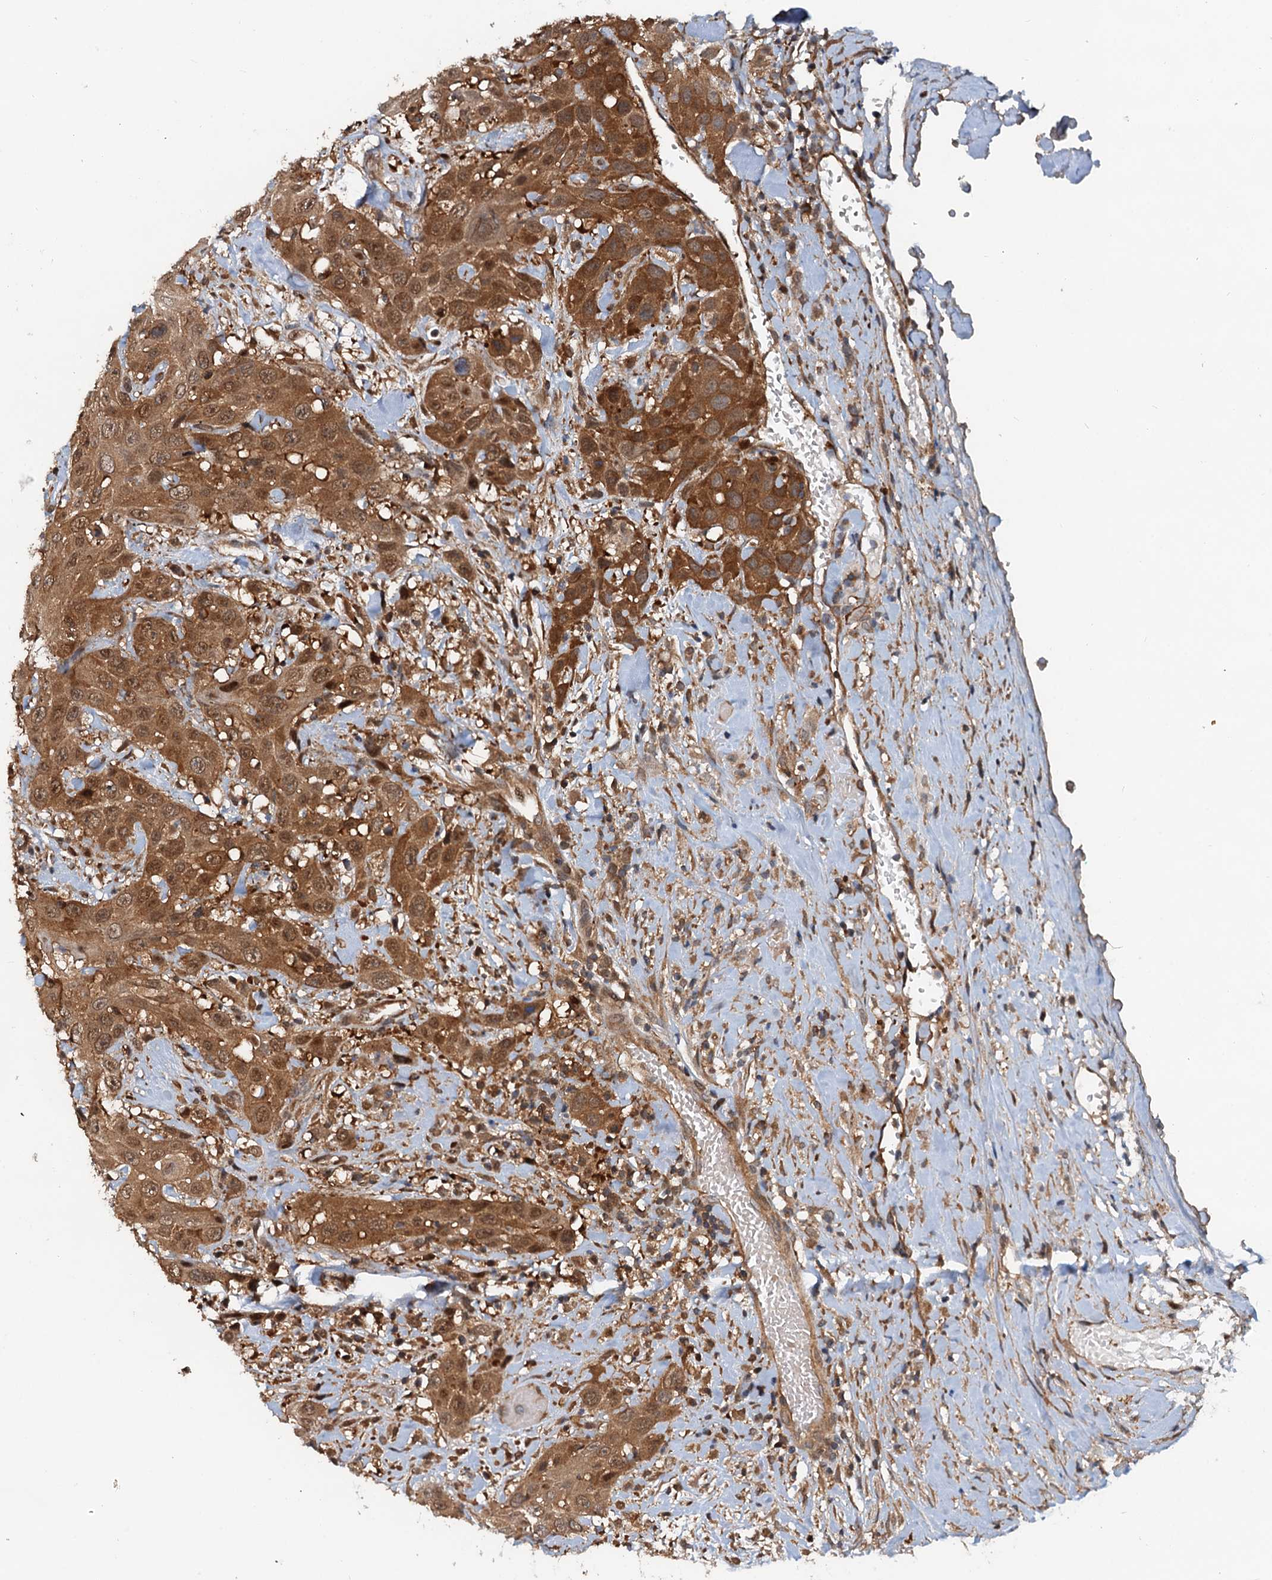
{"staining": {"intensity": "moderate", "quantity": ">75%", "location": "cytoplasmic/membranous,nuclear"}, "tissue": "head and neck cancer", "cell_type": "Tumor cells", "image_type": "cancer", "snomed": [{"axis": "morphology", "description": "Squamous cell carcinoma, NOS"}, {"axis": "topography", "description": "Head-Neck"}], "caption": "Head and neck cancer (squamous cell carcinoma) stained for a protein shows moderate cytoplasmic/membranous and nuclear positivity in tumor cells.", "gene": "AAGAB", "patient": {"sex": "male", "age": 81}}